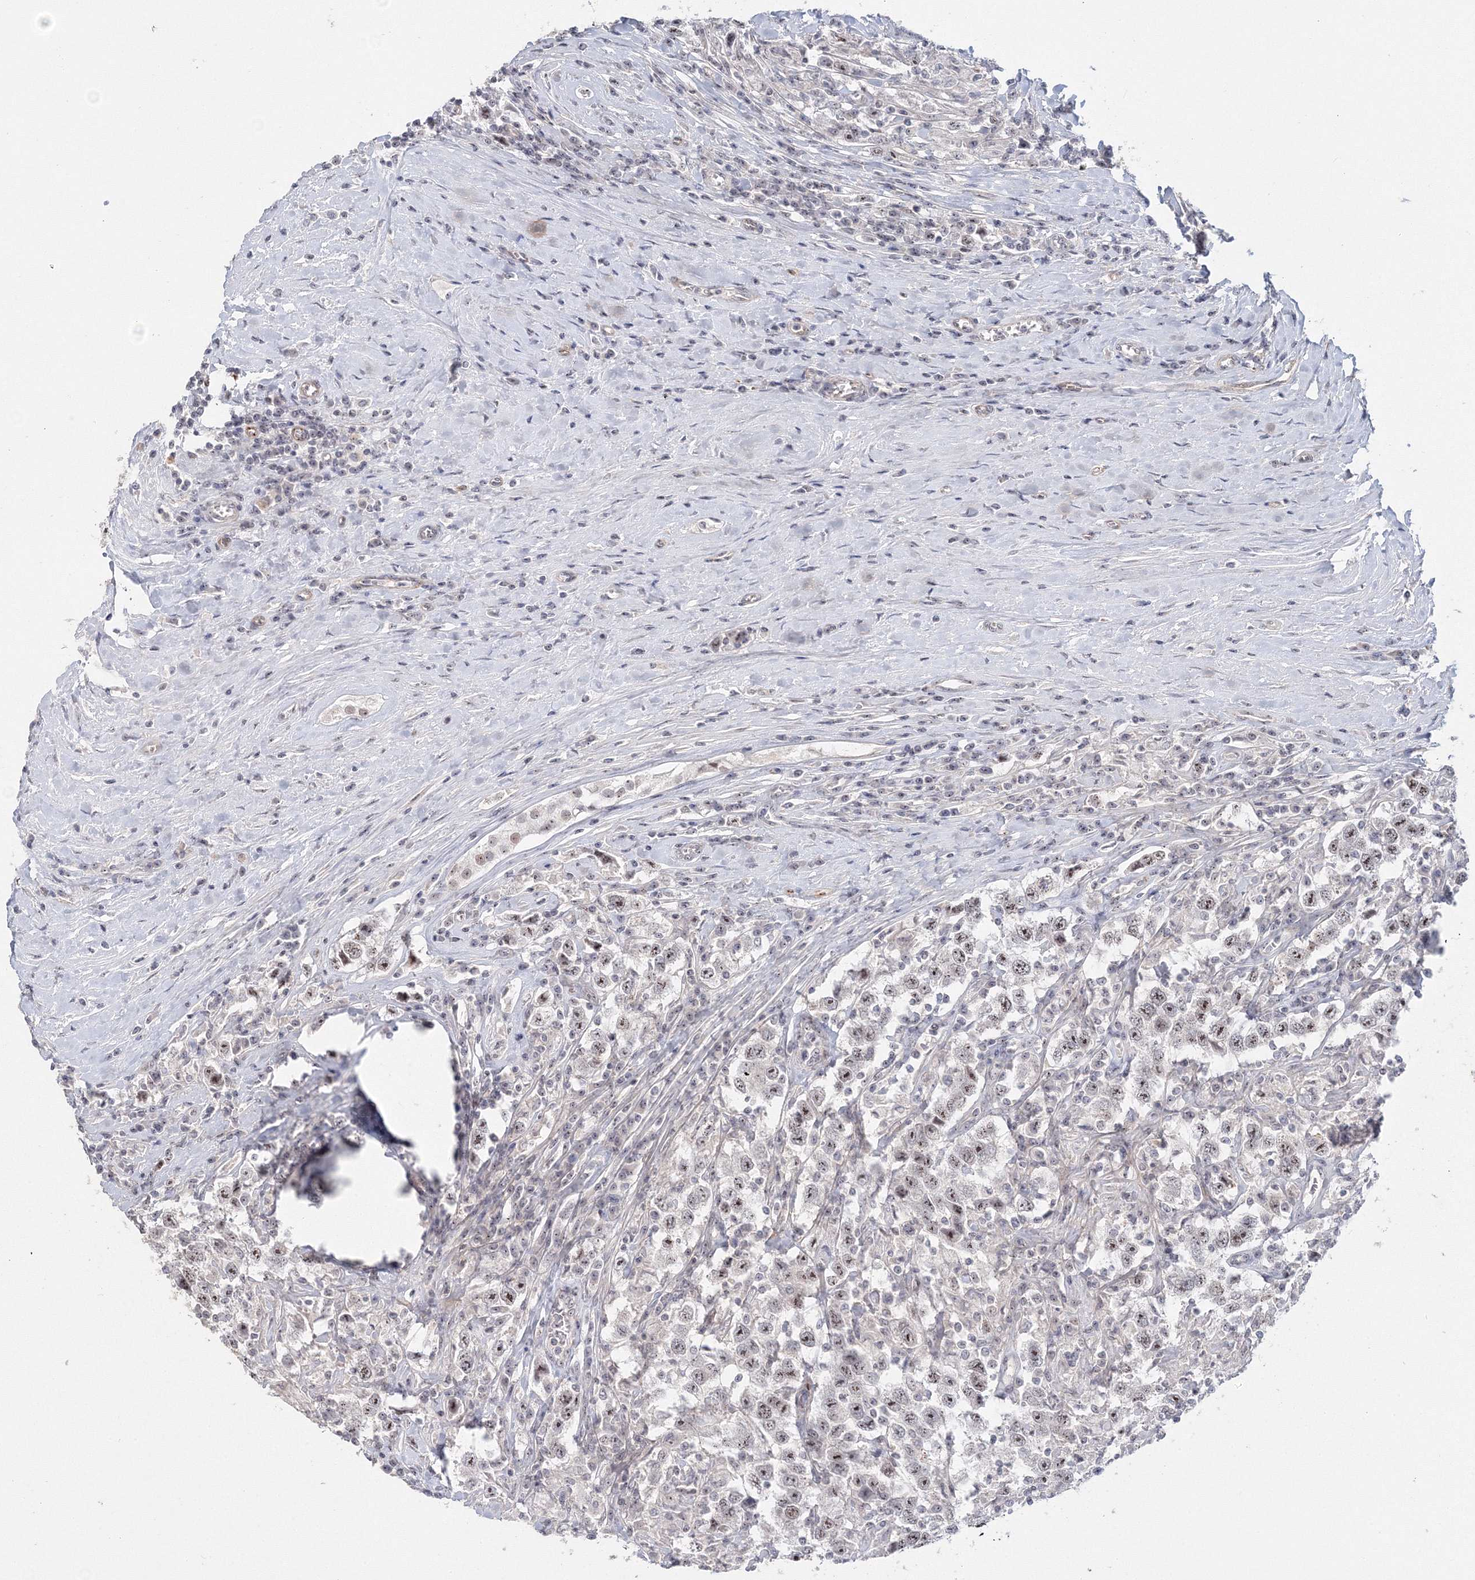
{"staining": {"intensity": "moderate", "quantity": "25%-75%", "location": "nuclear"}, "tissue": "testis cancer", "cell_type": "Tumor cells", "image_type": "cancer", "snomed": [{"axis": "morphology", "description": "Seminoma, NOS"}, {"axis": "topography", "description": "Testis"}], "caption": "Protein staining demonstrates moderate nuclear positivity in approximately 25%-75% of tumor cells in testis cancer (seminoma).", "gene": "SIRT7", "patient": {"sex": "male", "age": 41}}